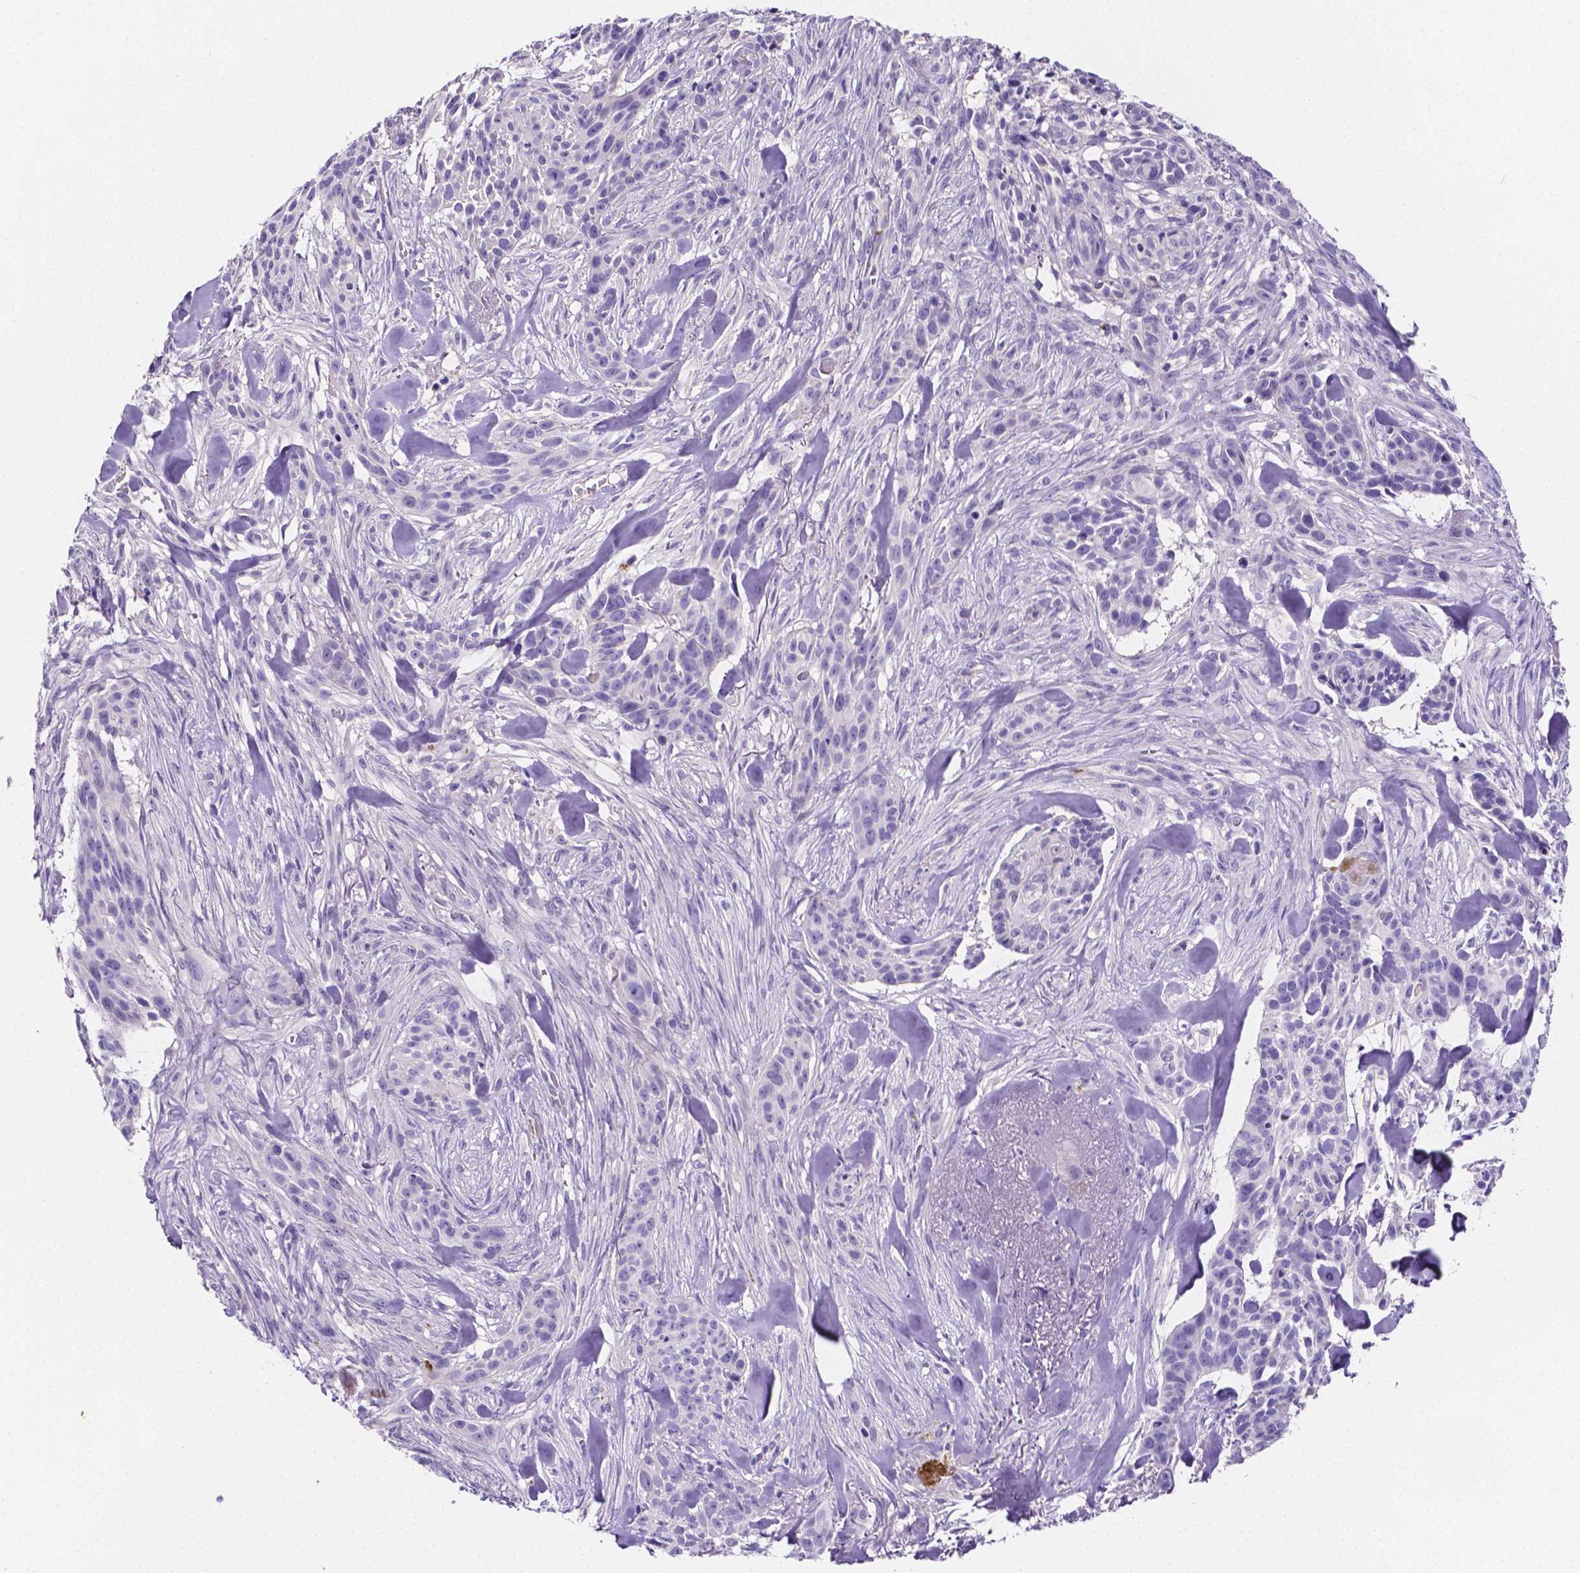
{"staining": {"intensity": "negative", "quantity": "none", "location": "none"}, "tissue": "skin cancer", "cell_type": "Tumor cells", "image_type": "cancer", "snomed": [{"axis": "morphology", "description": "Basal cell carcinoma"}, {"axis": "topography", "description": "Skin"}], "caption": "Immunohistochemical staining of human basal cell carcinoma (skin) demonstrates no significant positivity in tumor cells.", "gene": "NRGN", "patient": {"sex": "male", "age": 87}}